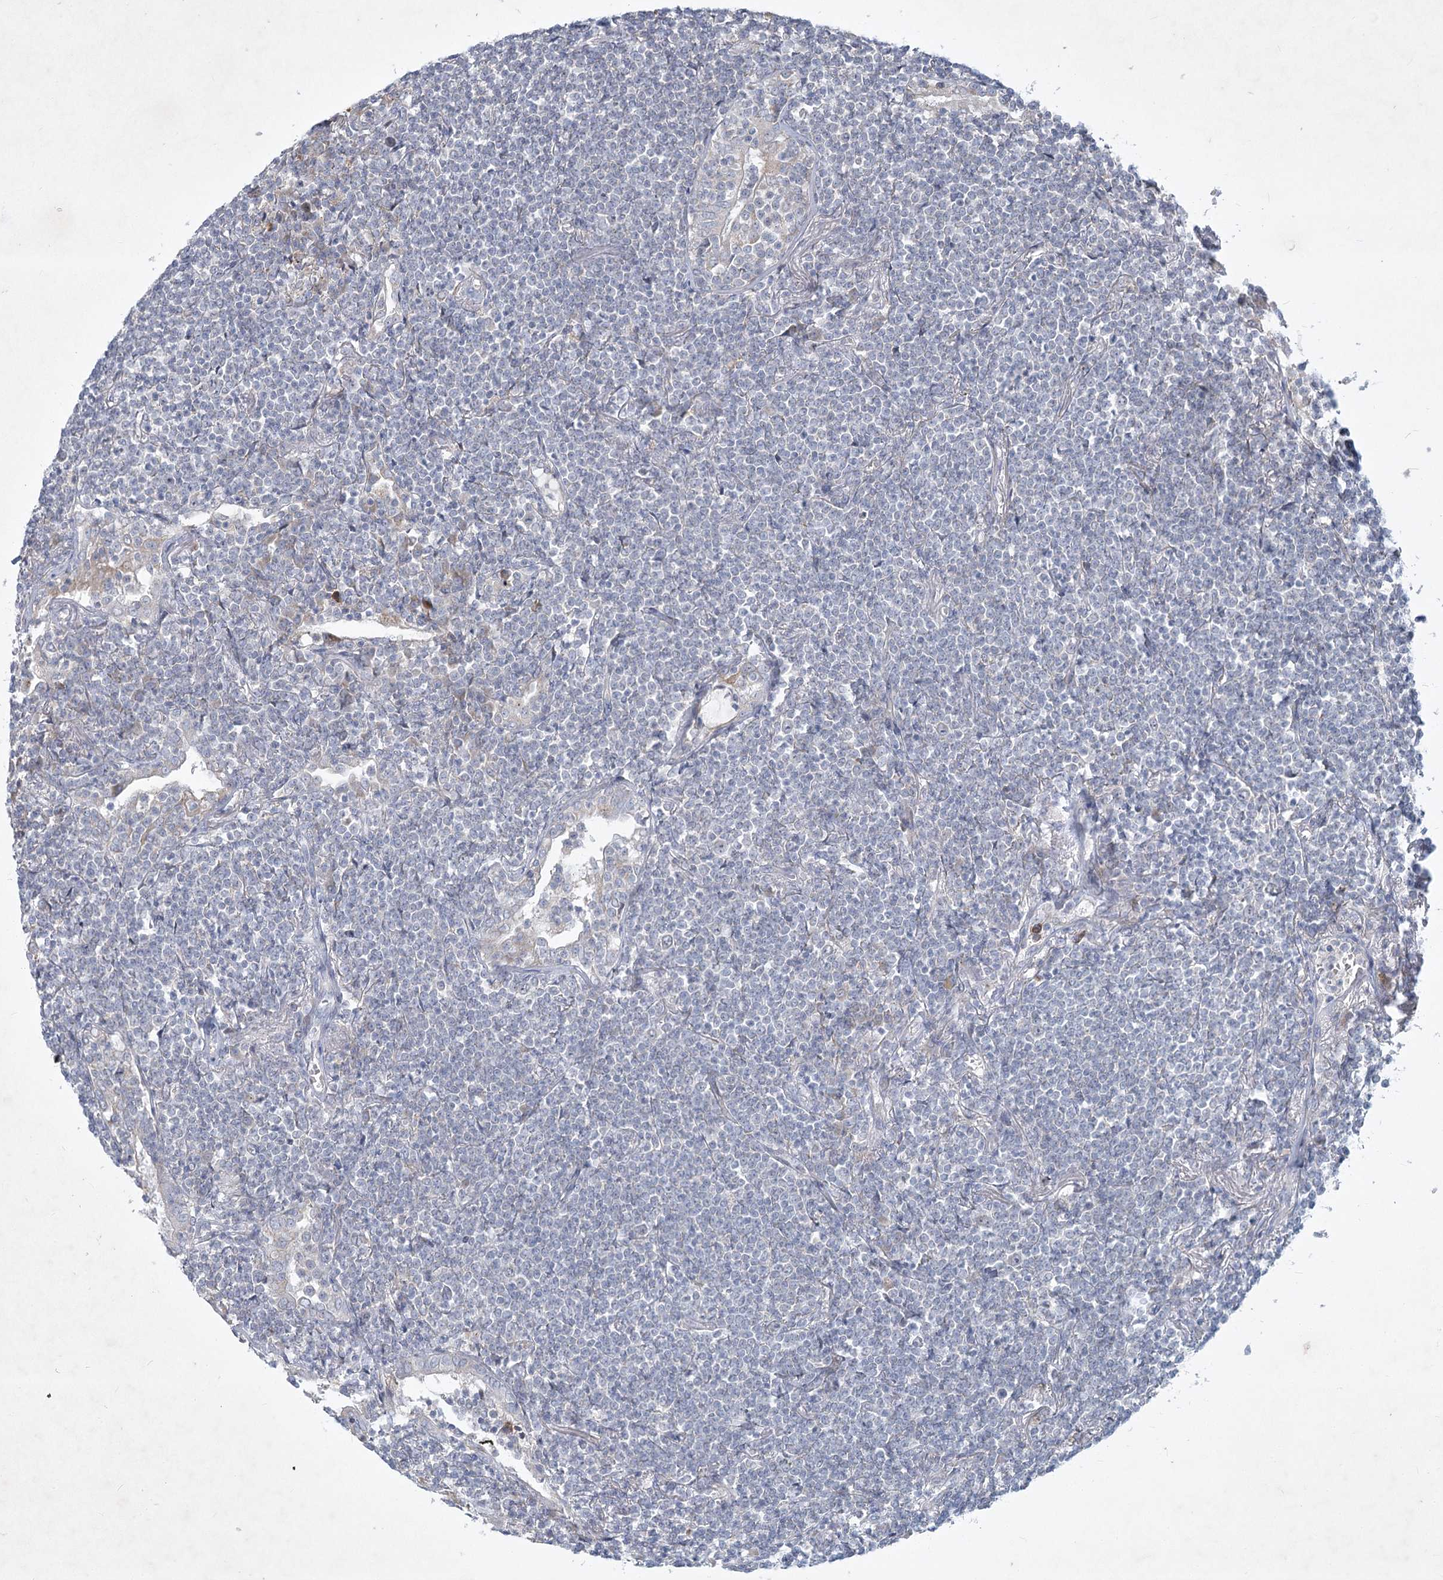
{"staining": {"intensity": "negative", "quantity": "none", "location": "none"}, "tissue": "lymphoma", "cell_type": "Tumor cells", "image_type": "cancer", "snomed": [{"axis": "morphology", "description": "Malignant lymphoma, non-Hodgkin's type, Low grade"}, {"axis": "topography", "description": "Lung"}], "caption": "There is no significant positivity in tumor cells of lymphoma.", "gene": "PLA2G12A", "patient": {"sex": "female", "age": 71}}